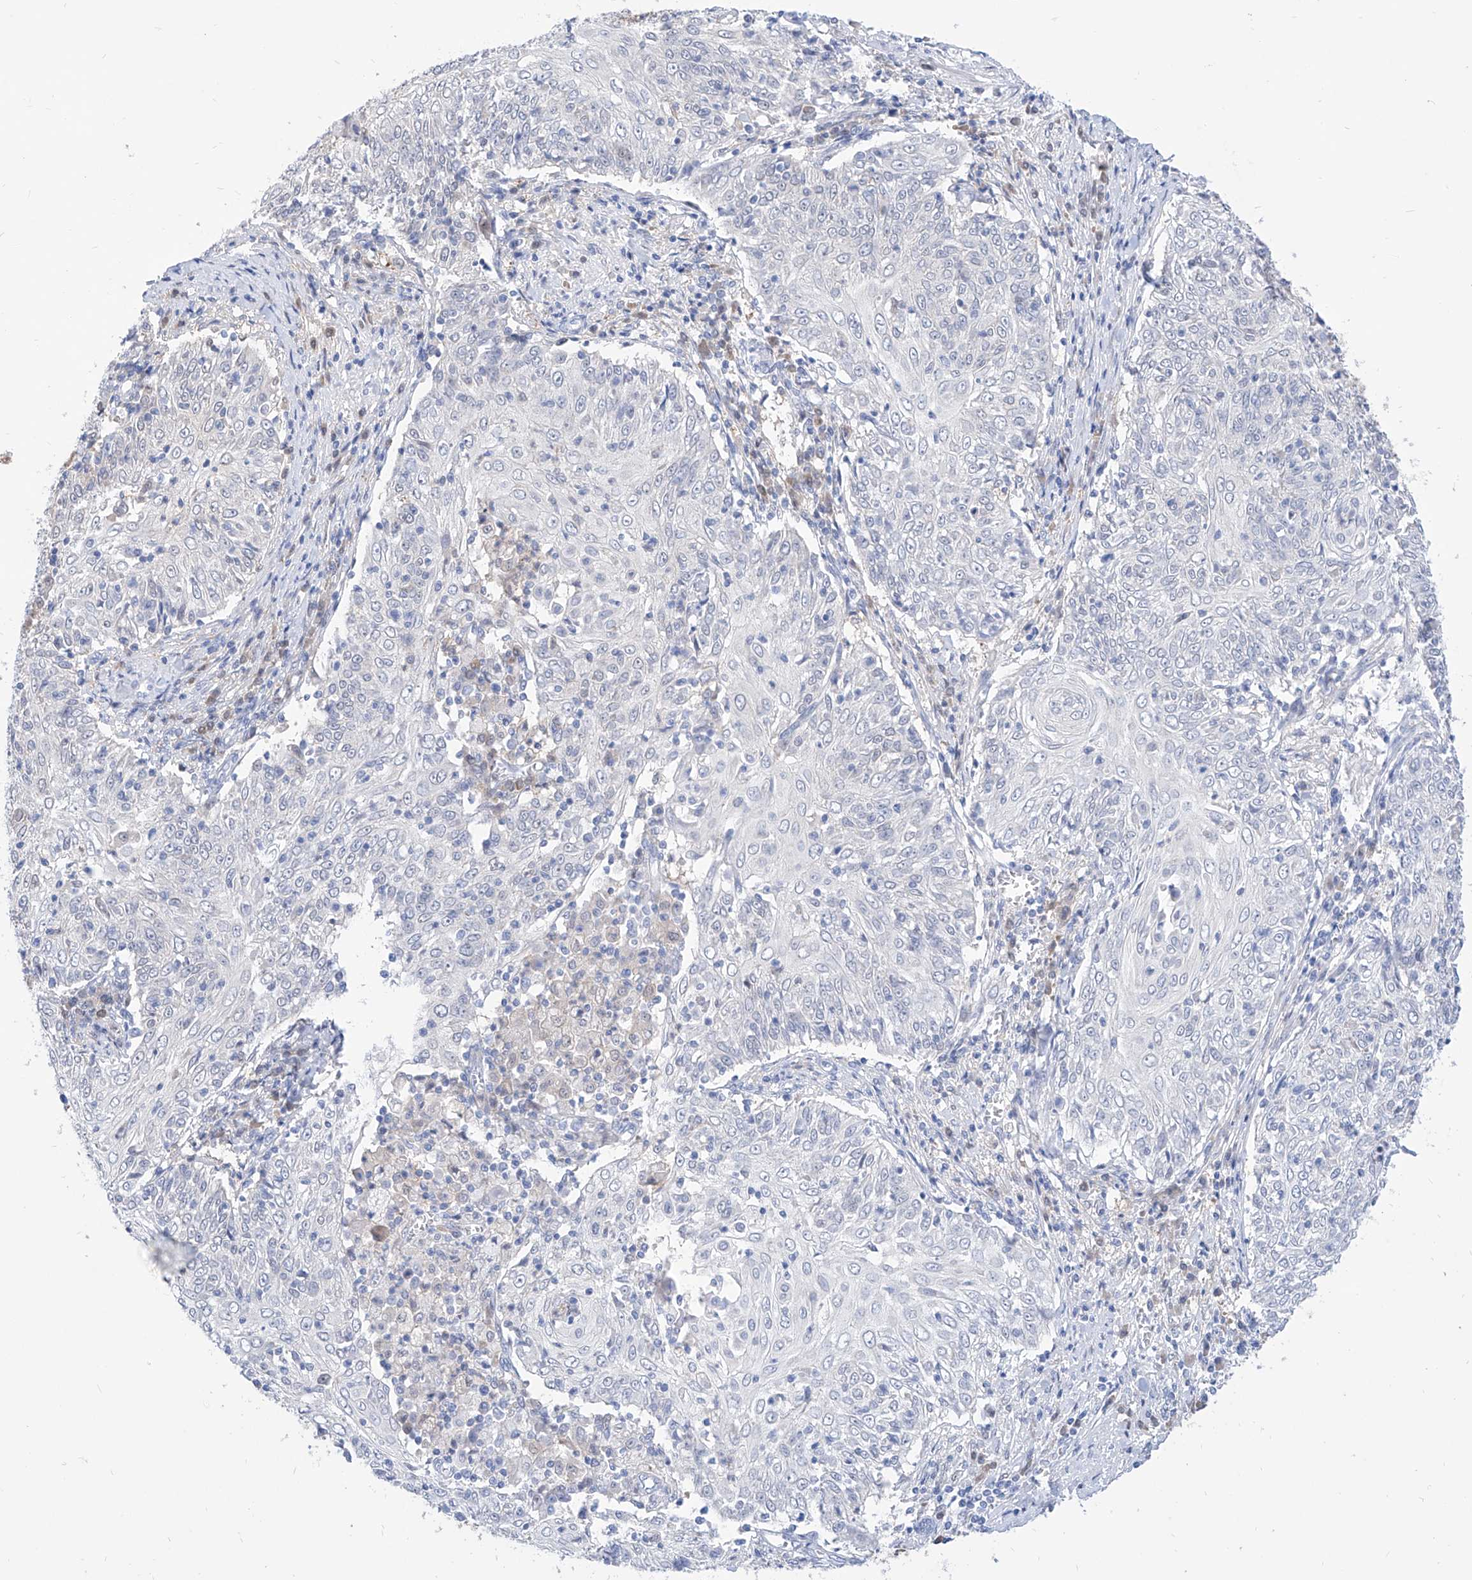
{"staining": {"intensity": "negative", "quantity": "none", "location": "none"}, "tissue": "cervical cancer", "cell_type": "Tumor cells", "image_type": "cancer", "snomed": [{"axis": "morphology", "description": "Squamous cell carcinoma, NOS"}, {"axis": "topography", "description": "Cervix"}], "caption": "Tumor cells show no significant protein positivity in squamous cell carcinoma (cervical).", "gene": "PDXK", "patient": {"sex": "female", "age": 48}}